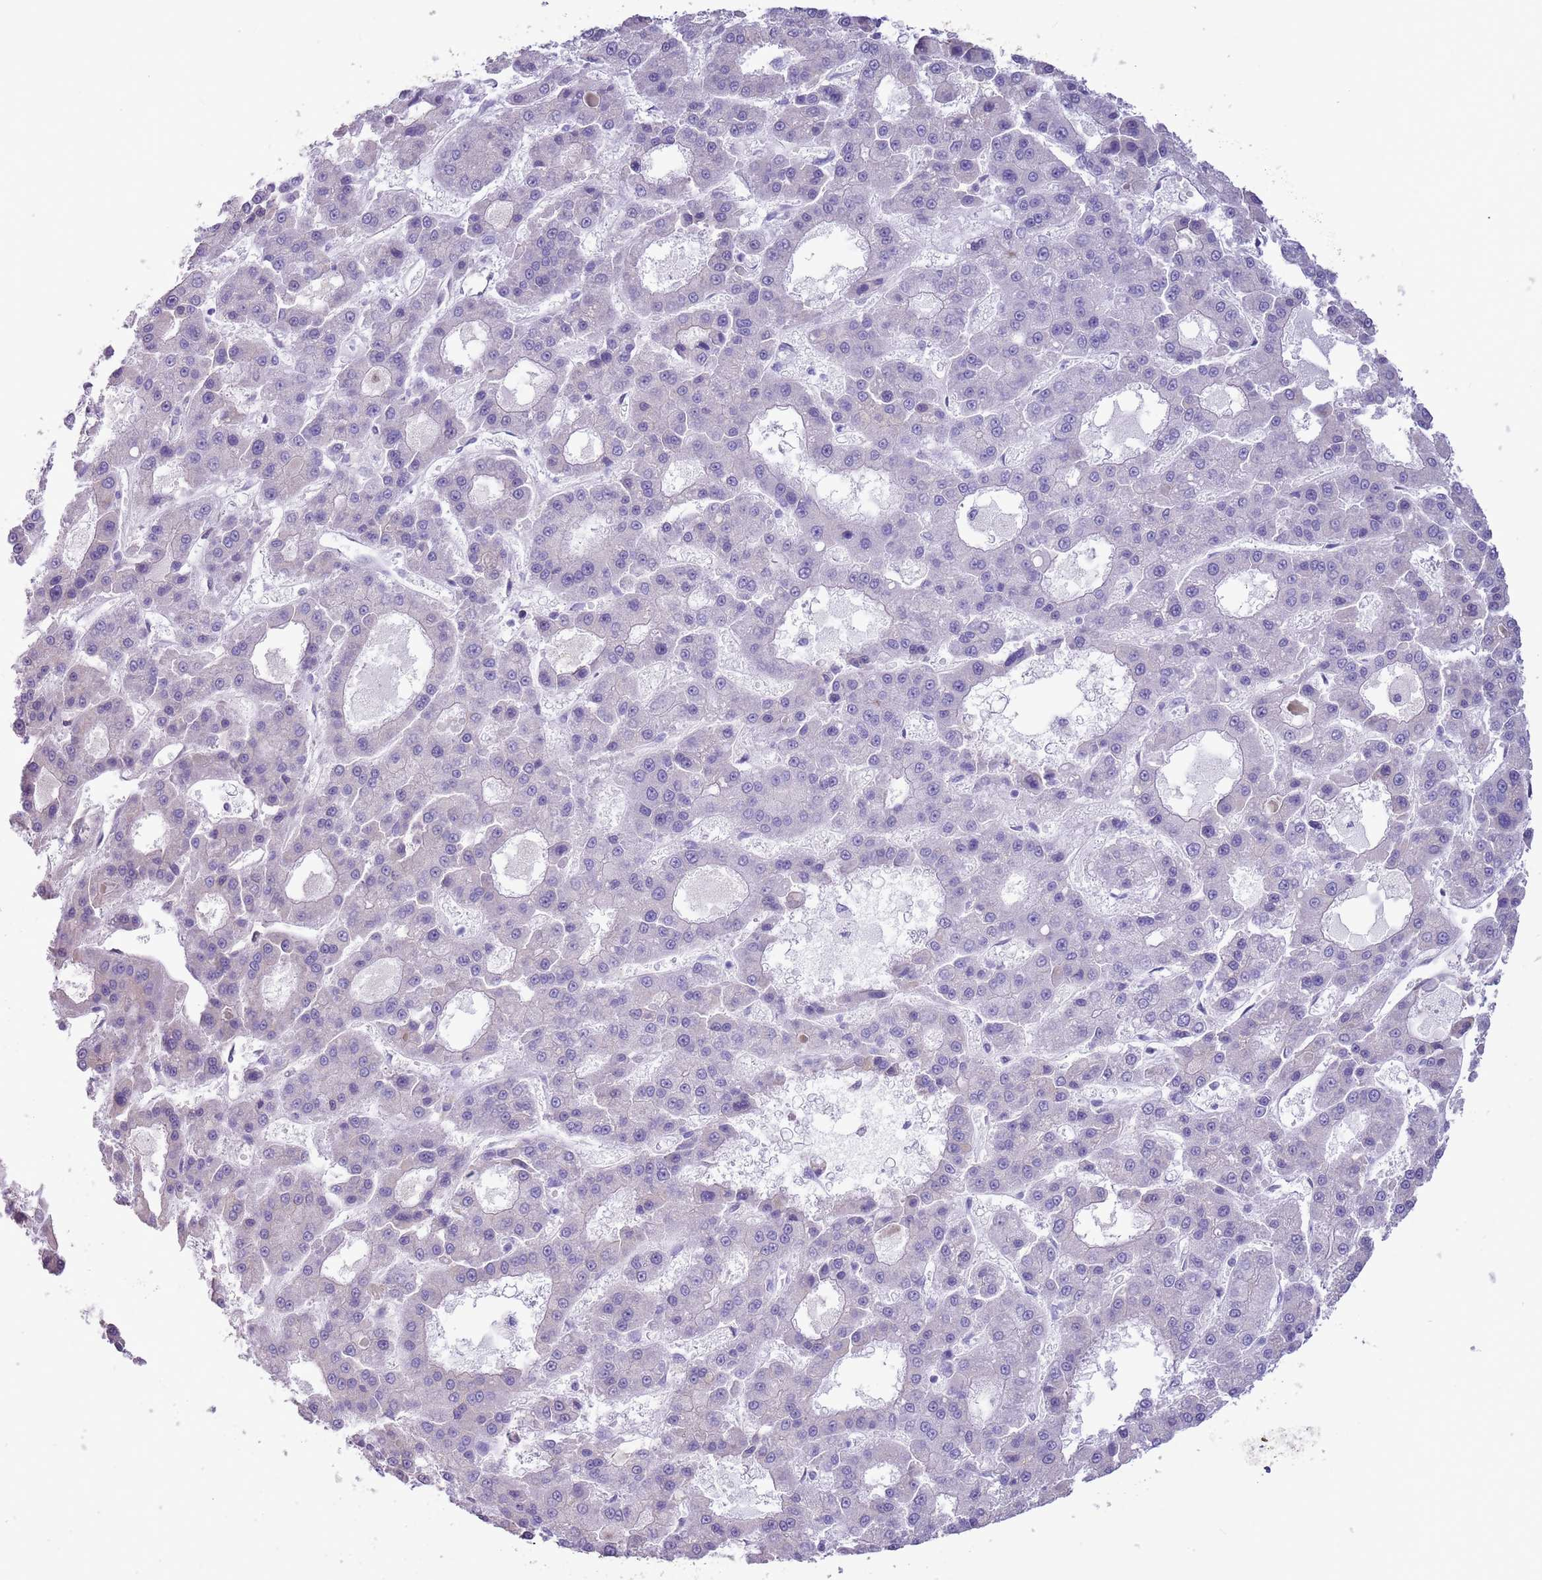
{"staining": {"intensity": "negative", "quantity": "none", "location": "none"}, "tissue": "liver cancer", "cell_type": "Tumor cells", "image_type": "cancer", "snomed": [{"axis": "morphology", "description": "Carcinoma, Hepatocellular, NOS"}, {"axis": "topography", "description": "Liver"}], "caption": "Immunohistochemical staining of liver hepatocellular carcinoma shows no significant expression in tumor cells. The staining is performed using DAB brown chromogen with nuclei counter-stained in using hematoxylin.", "gene": "RBP3", "patient": {"sex": "male", "age": 70}}